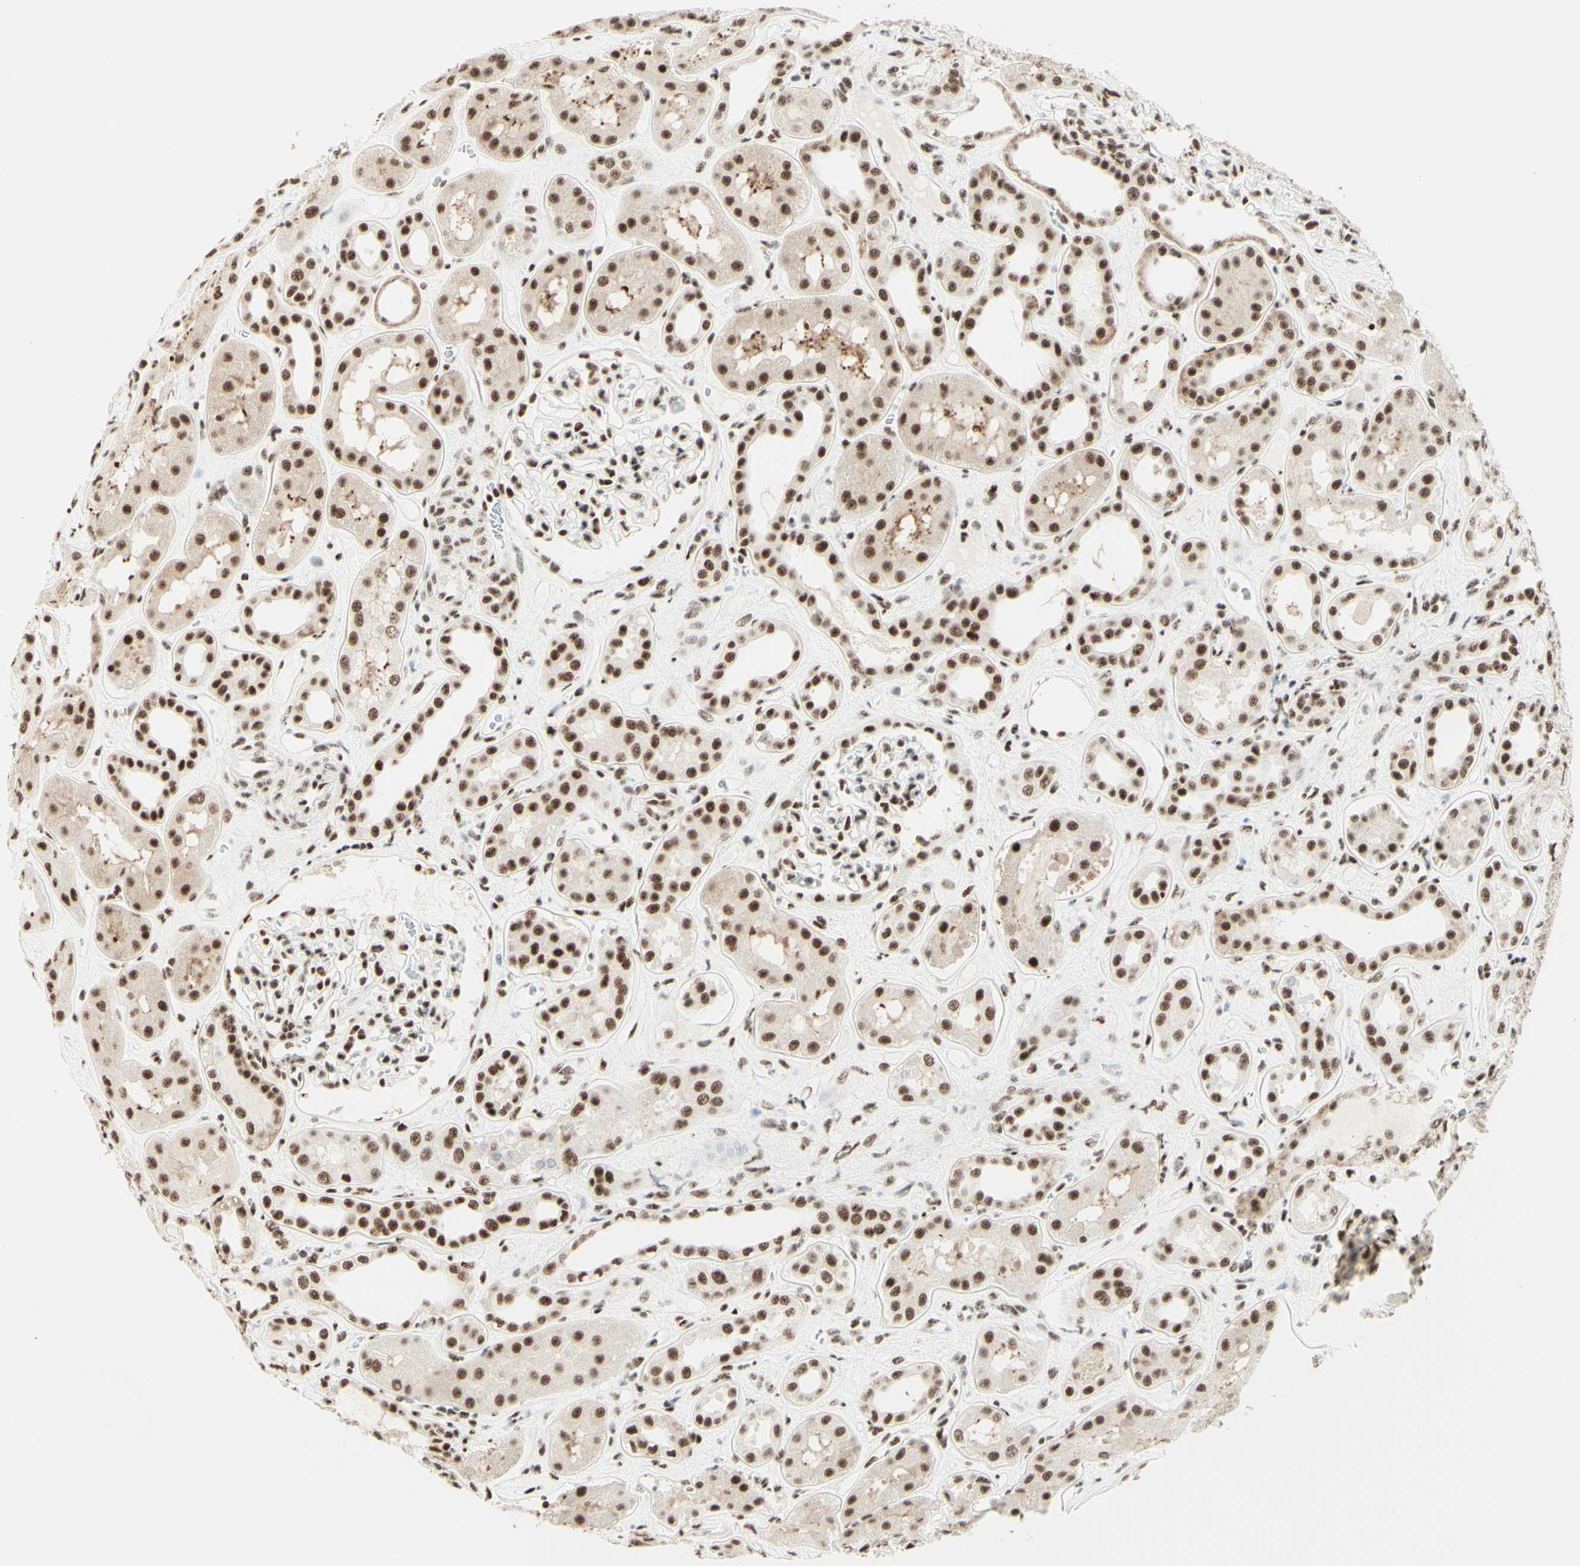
{"staining": {"intensity": "moderate", "quantity": ">75%", "location": "nuclear"}, "tissue": "kidney", "cell_type": "Cells in glomeruli", "image_type": "normal", "snomed": [{"axis": "morphology", "description": "Normal tissue, NOS"}, {"axis": "topography", "description": "Kidney"}], "caption": "Immunohistochemistry (IHC) histopathology image of normal kidney: kidney stained using immunohistochemistry displays medium levels of moderate protein expression localized specifically in the nuclear of cells in glomeruli, appearing as a nuclear brown color.", "gene": "WTAP", "patient": {"sex": "male", "age": 59}}